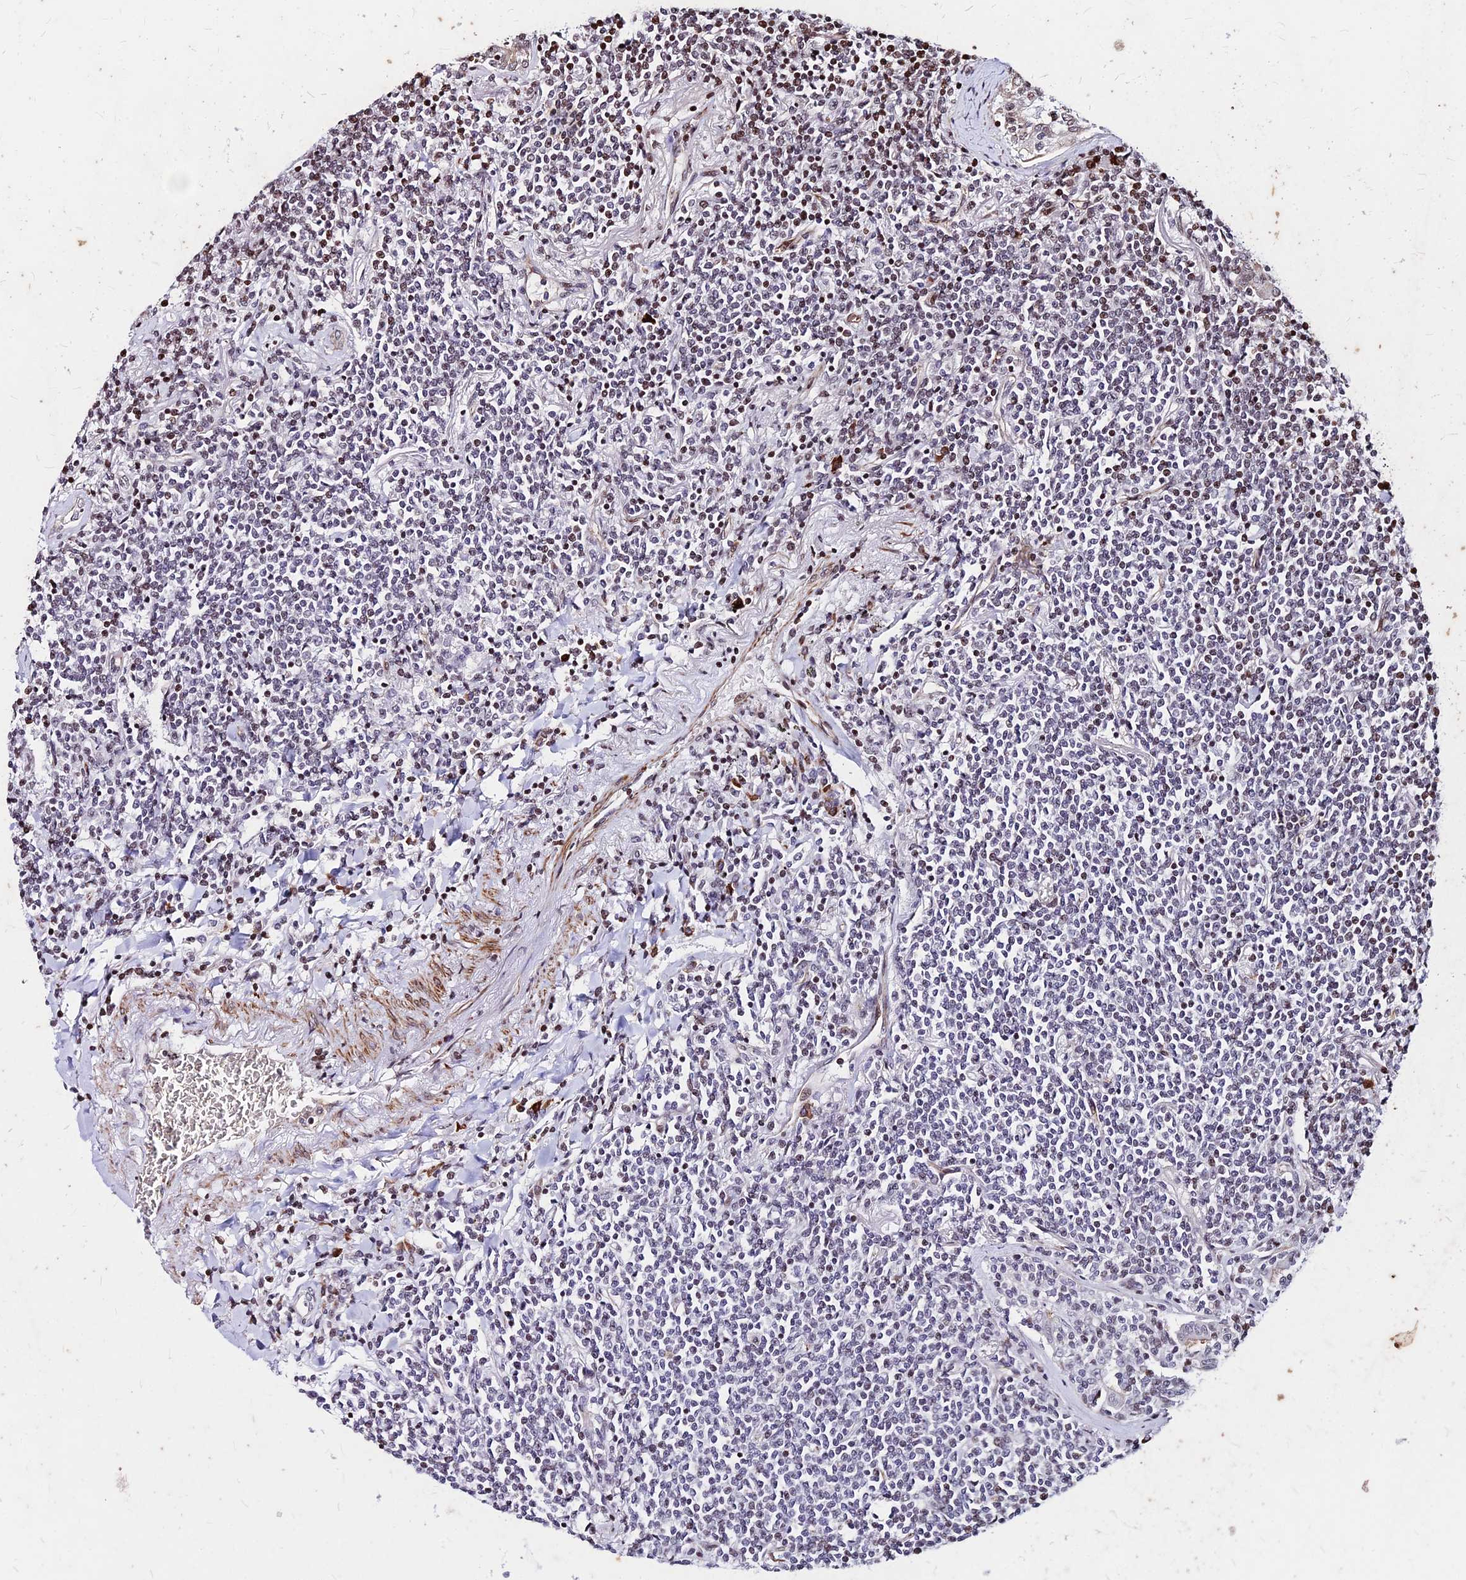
{"staining": {"intensity": "negative", "quantity": "none", "location": "none"}, "tissue": "lymphoma", "cell_type": "Tumor cells", "image_type": "cancer", "snomed": [{"axis": "morphology", "description": "Malignant lymphoma, non-Hodgkin's type, Low grade"}, {"axis": "topography", "description": "Lung"}], "caption": "This photomicrograph is of lymphoma stained with IHC to label a protein in brown with the nuclei are counter-stained blue. There is no staining in tumor cells.", "gene": "NYAP2", "patient": {"sex": "female", "age": 71}}